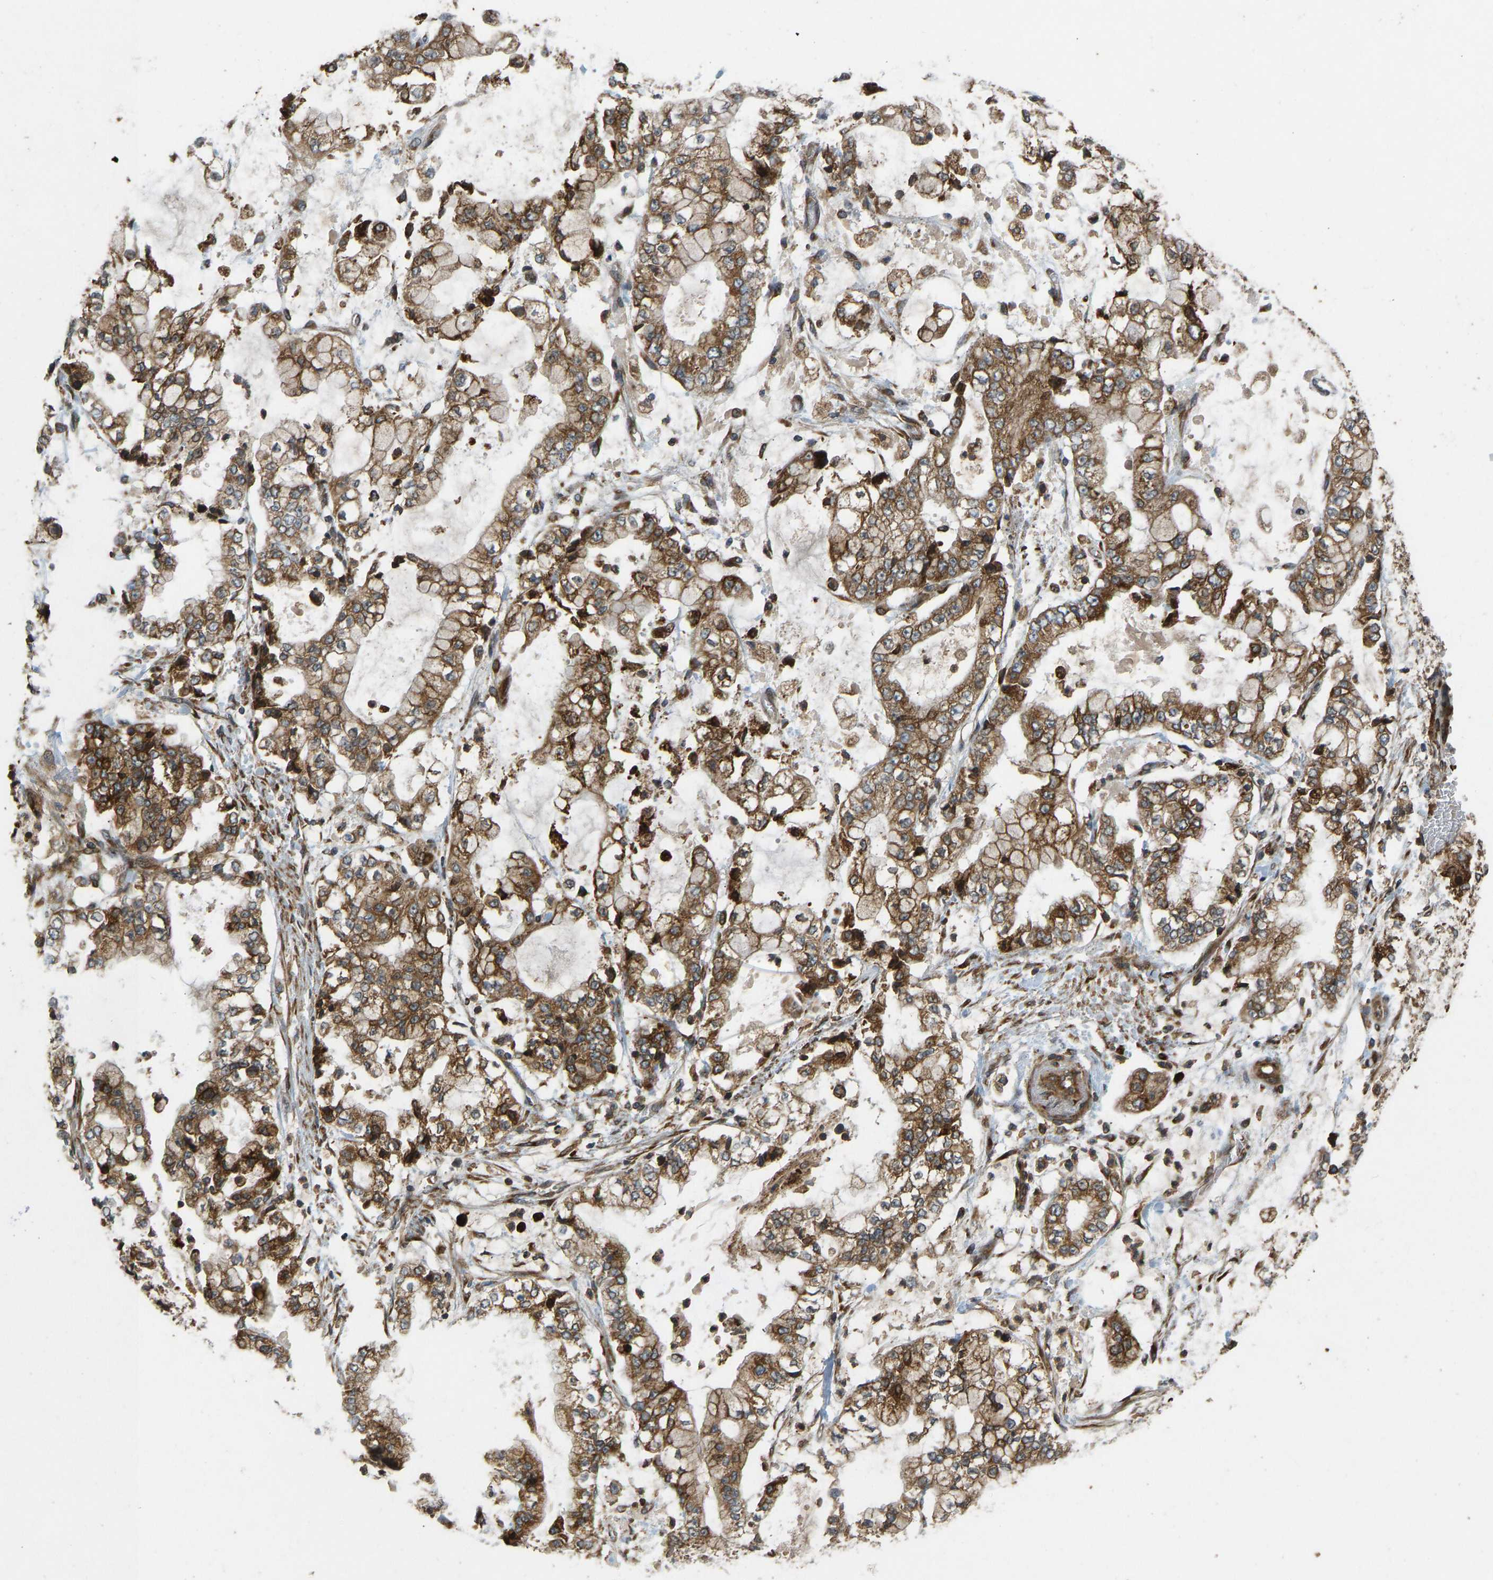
{"staining": {"intensity": "moderate", "quantity": ">75%", "location": "cytoplasmic/membranous"}, "tissue": "stomach cancer", "cell_type": "Tumor cells", "image_type": "cancer", "snomed": [{"axis": "morphology", "description": "Adenocarcinoma, NOS"}, {"axis": "topography", "description": "Stomach"}], "caption": "Immunohistochemistry photomicrograph of neoplastic tissue: human adenocarcinoma (stomach) stained using immunohistochemistry (IHC) demonstrates medium levels of moderate protein expression localized specifically in the cytoplasmic/membranous of tumor cells, appearing as a cytoplasmic/membranous brown color.", "gene": "RPN2", "patient": {"sex": "male", "age": 76}}